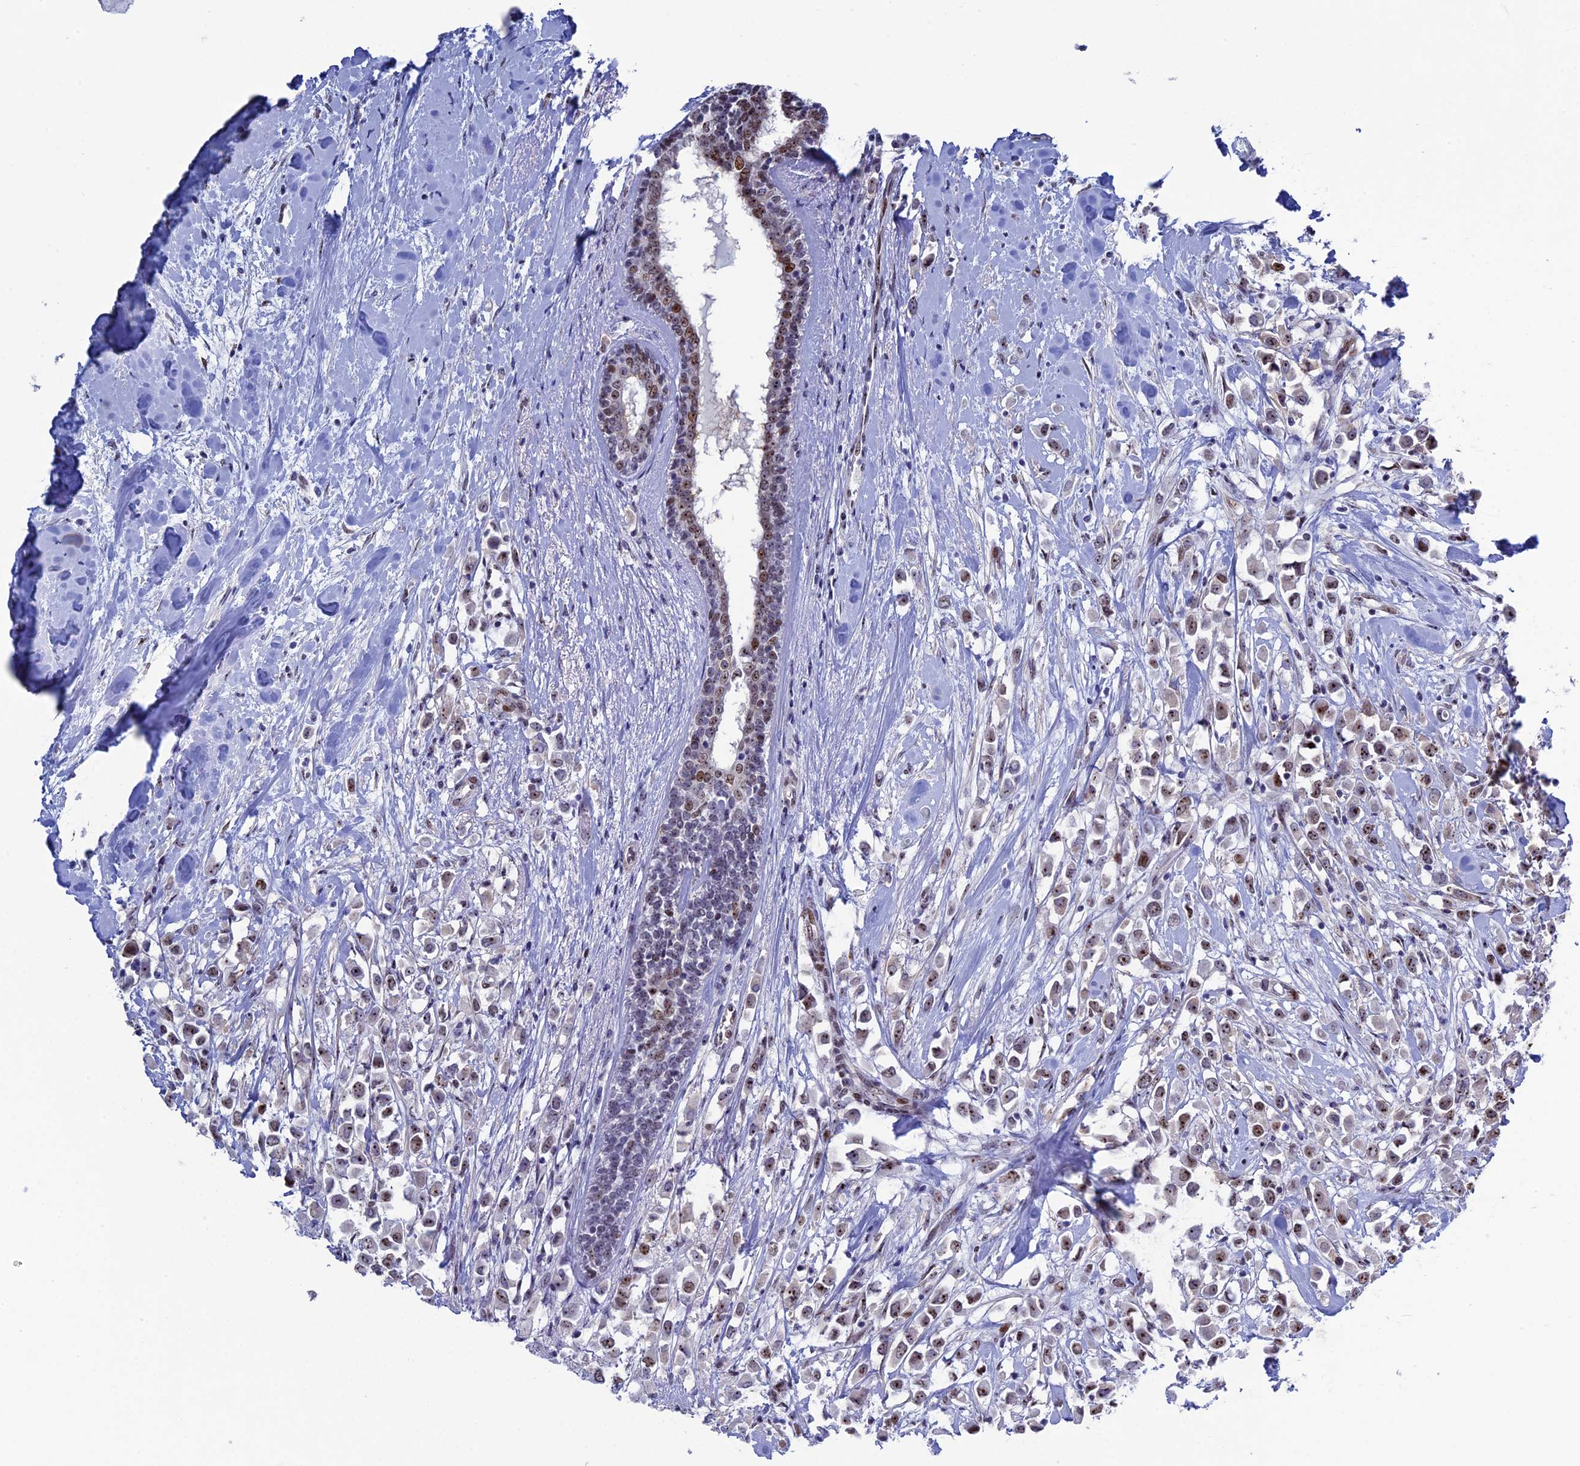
{"staining": {"intensity": "moderate", "quantity": ">75%", "location": "nuclear"}, "tissue": "breast cancer", "cell_type": "Tumor cells", "image_type": "cancer", "snomed": [{"axis": "morphology", "description": "Duct carcinoma"}, {"axis": "topography", "description": "Breast"}], "caption": "Breast cancer tissue exhibits moderate nuclear positivity in about >75% of tumor cells", "gene": "CCDC86", "patient": {"sex": "female", "age": 87}}